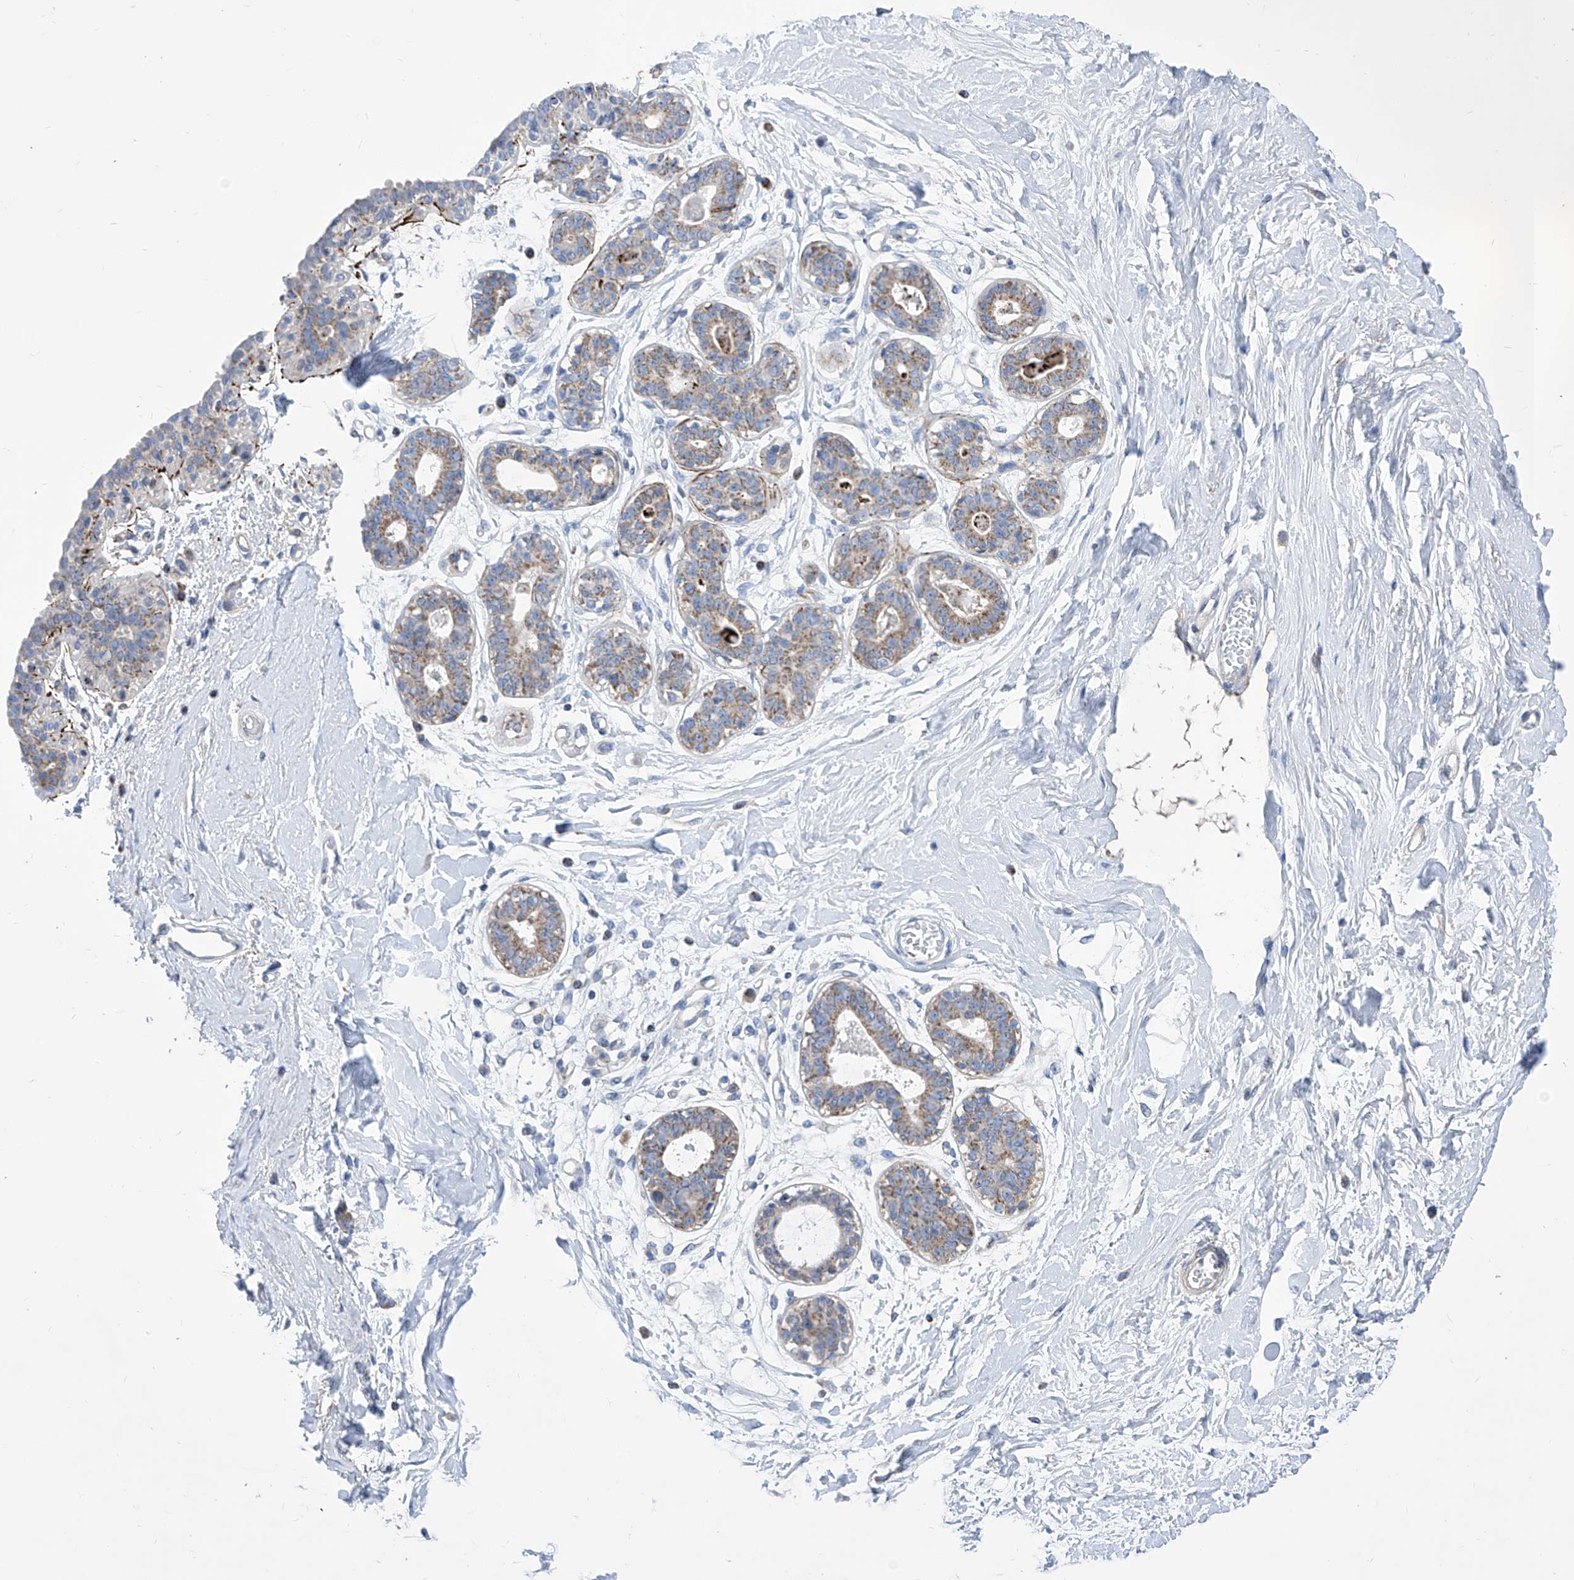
{"staining": {"intensity": "negative", "quantity": "none", "location": "none"}, "tissue": "breast", "cell_type": "Adipocytes", "image_type": "normal", "snomed": [{"axis": "morphology", "description": "Normal tissue, NOS"}, {"axis": "topography", "description": "Breast"}], "caption": "High power microscopy micrograph of an immunohistochemistry (IHC) micrograph of unremarkable breast, revealing no significant positivity in adipocytes. (DAB (3,3'-diaminobenzidine) immunohistochemistry with hematoxylin counter stain).", "gene": "SRBD1", "patient": {"sex": "female", "age": 45}}